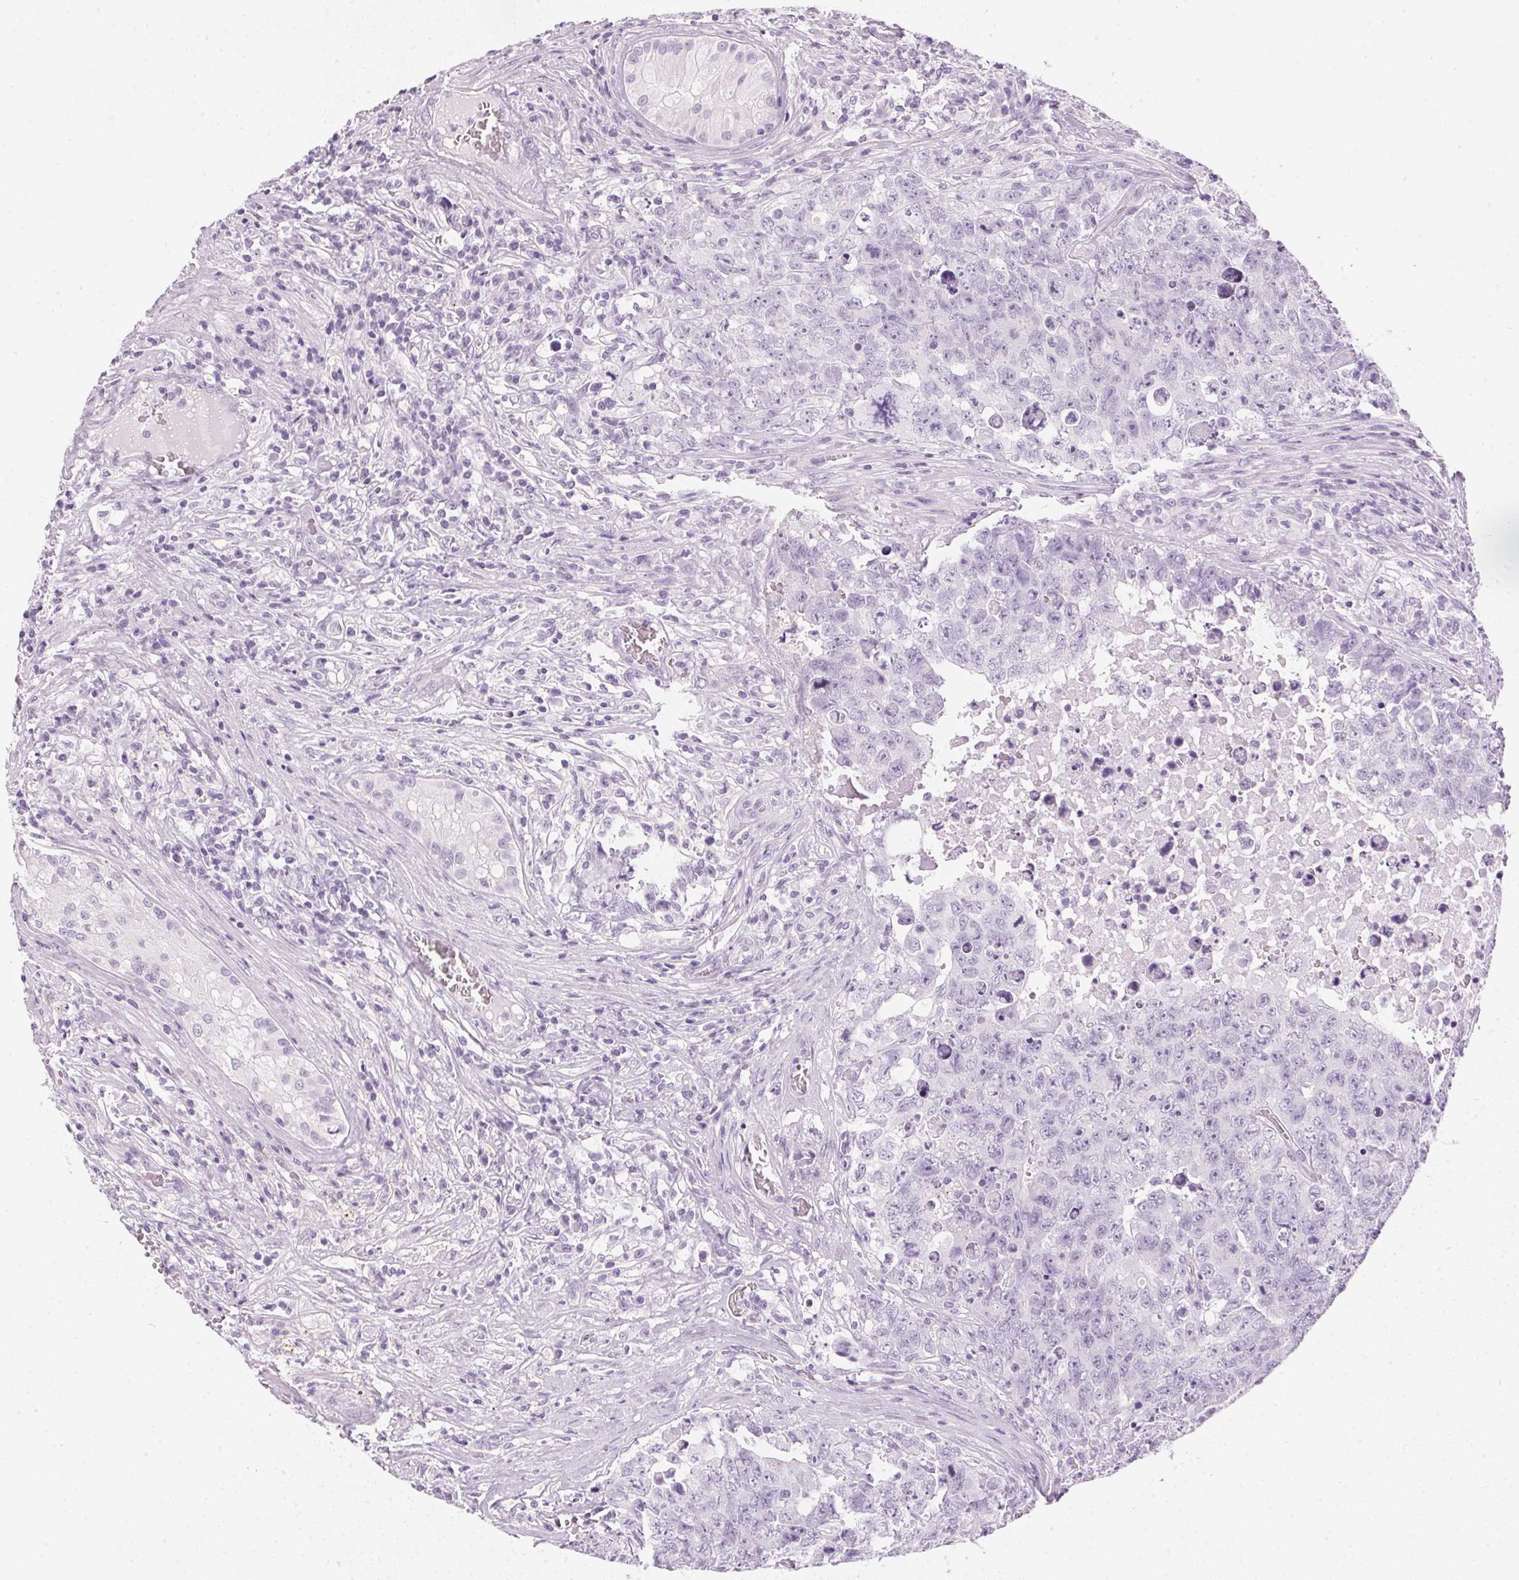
{"staining": {"intensity": "negative", "quantity": "none", "location": "none"}, "tissue": "testis cancer", "cell_type": "Tumor cells", "image_type": "cancer", "snomed": [{"axis": "morphology", "description": "Carcinoma, Embryonal, NOS"}, {"axis": "topography", "description": "Testis"}], "caption": "Tumor cells show no significant staining in testis embryonal carcinoma.", "gene": "IGFBP1", "patient": {"sex": "male", "age": 24}}